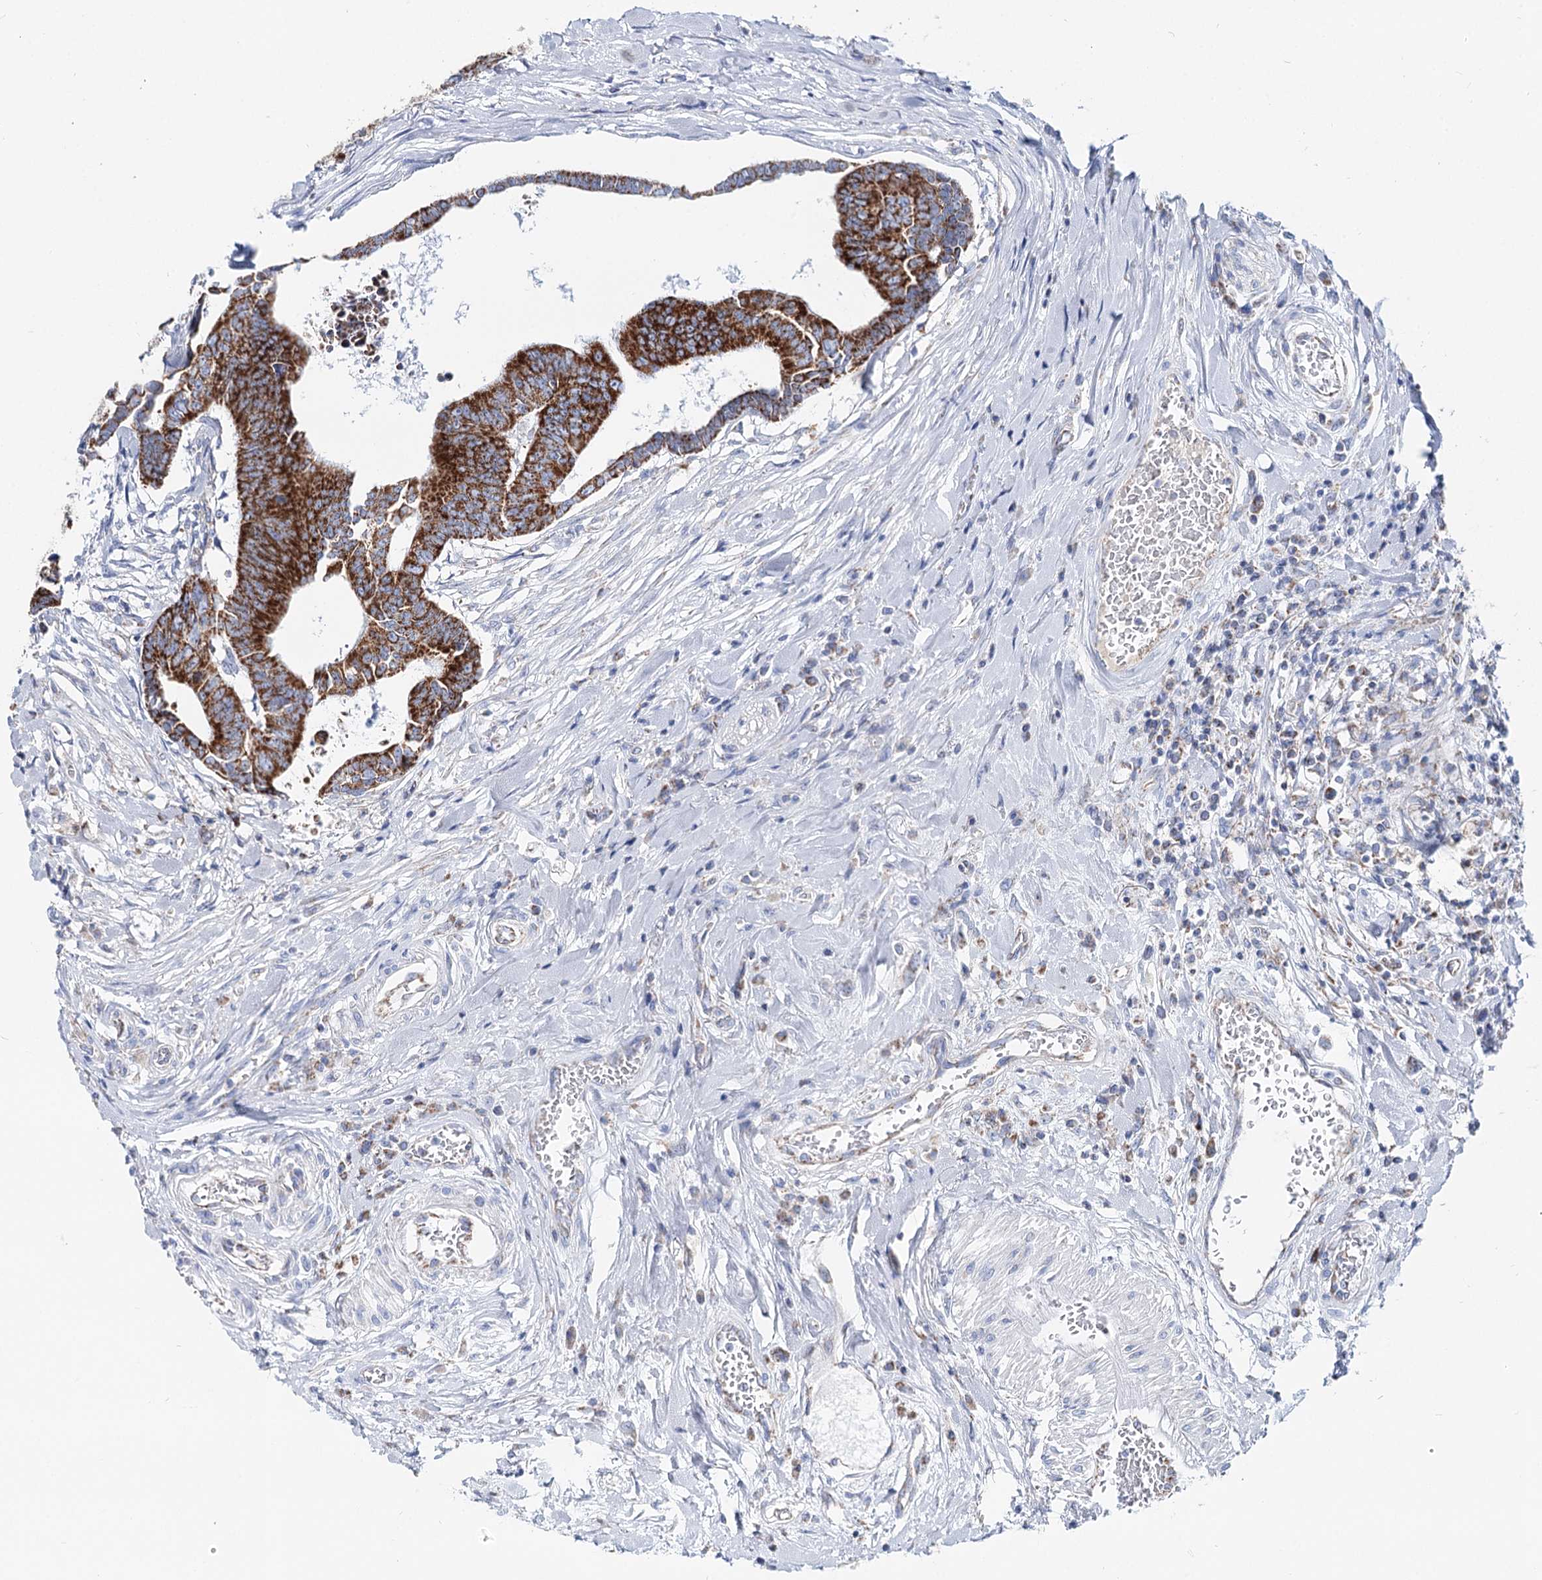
{"staining": {"intensity": "strong", "quantity": ">75%", "location": "cytoplasmic/membranous"}, "tissue": "colorectal cancer", "cell_type": "Tumor cells", "image_type": "cancer", "snomed": [{"axis": "morphology", "description": "Adenocarcinoma, NOS"}, {"axis": "topography", "description": "Rectum"}], "caption": "A photomicrograph showing strong cytoplasmic/membranous positivity in approximately >75% of tumor cells in colorectal cancer (adenocarcinoma), as visualized by brown immunohistochemical staining.", "gene": "MCCC2", "patient": {"sex": "female", "age": 65}}